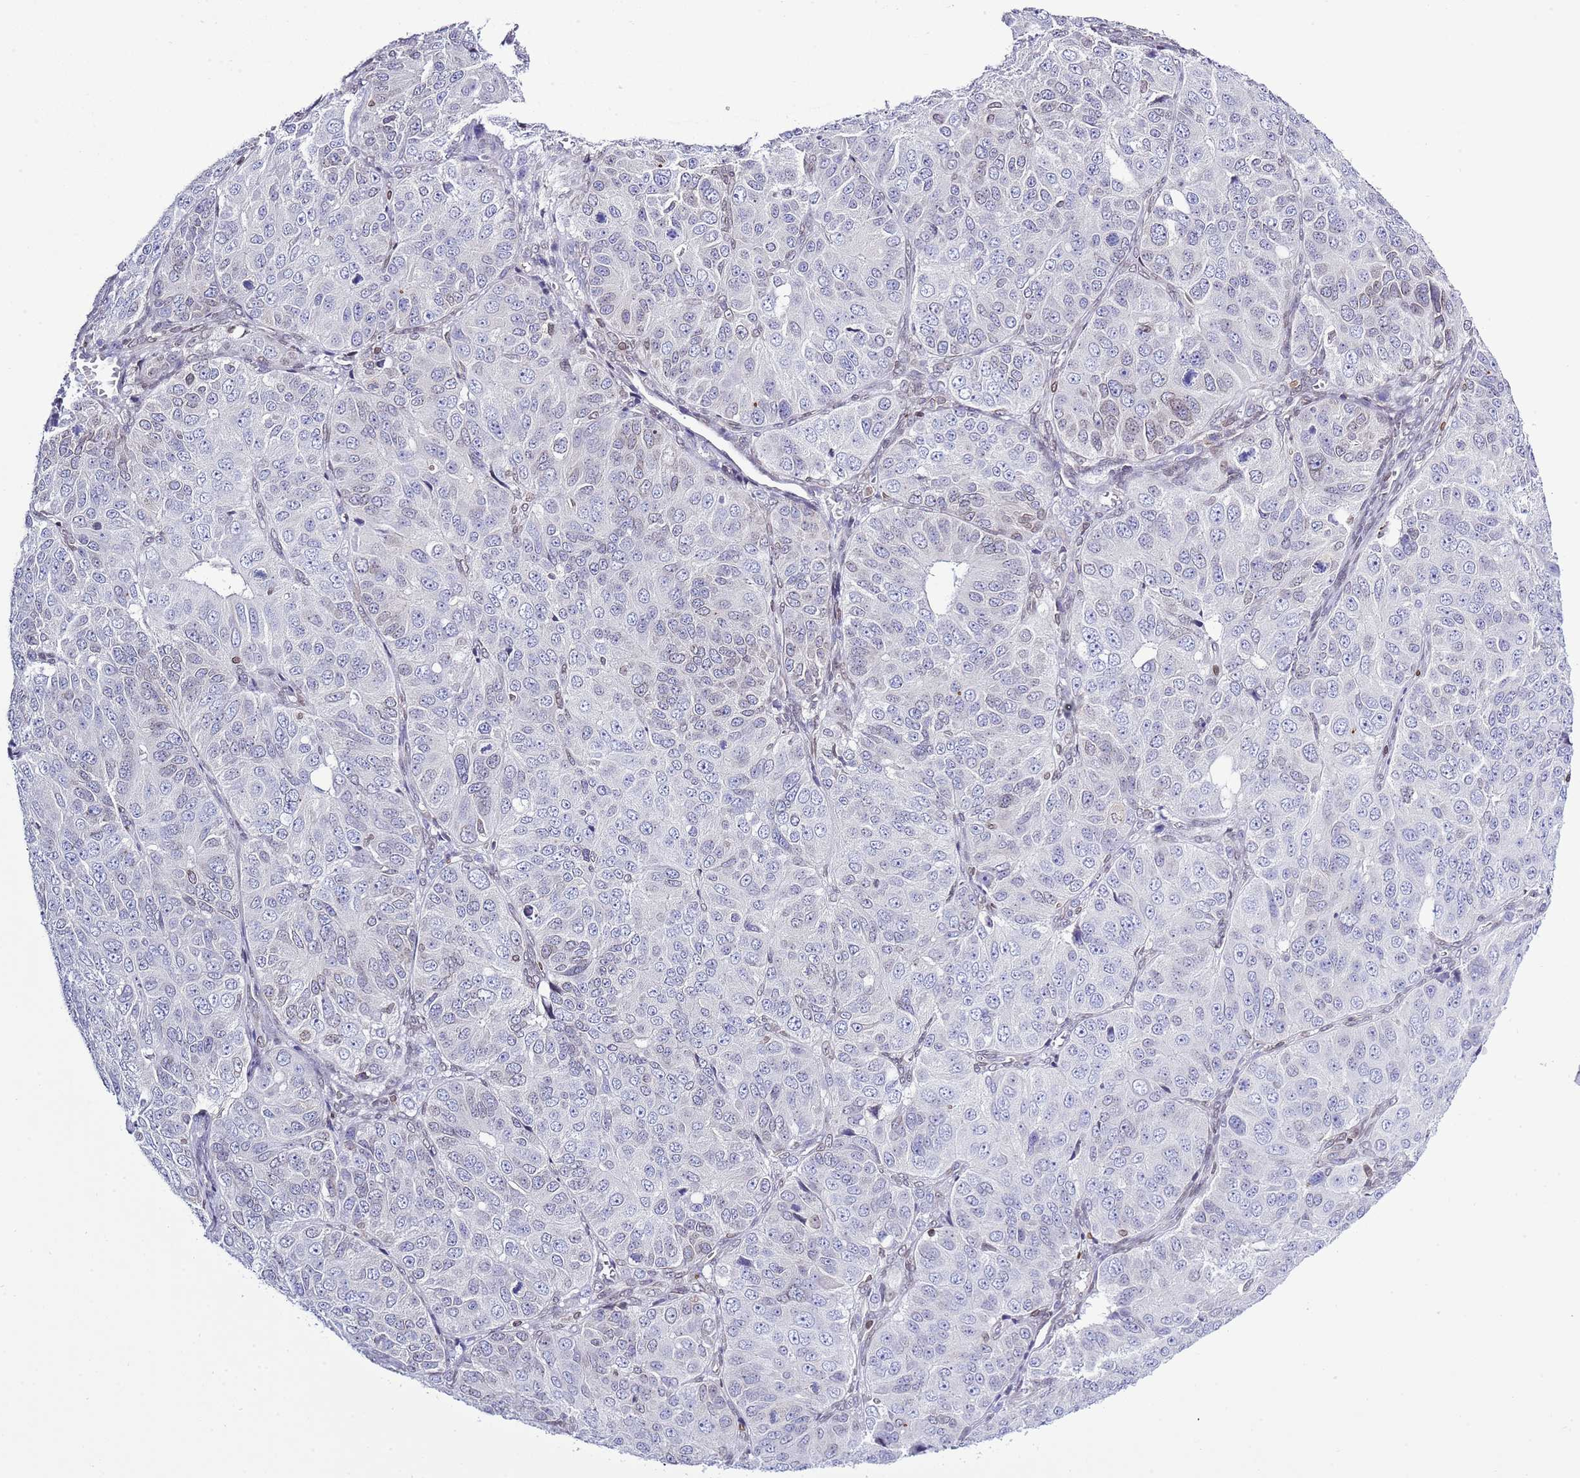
{"staining": {"intensity": "negative", "quantity": "none", "location": "none"}, "tissue": "ovarian cancer", "cell_type": "Tumor cells", "image_type": "cancer", "snomed": [{"axis": "morphology", "description": "Carcinoma, endometroid"}, {"axis": "topography", "description": "Ovary"}], "caption": "The micrograph demonstrates no staining of tumor cells in endometroid carcinoma (ovarian).", "gene": "LBR", "patient": {"sex": "female", "age": 51}}